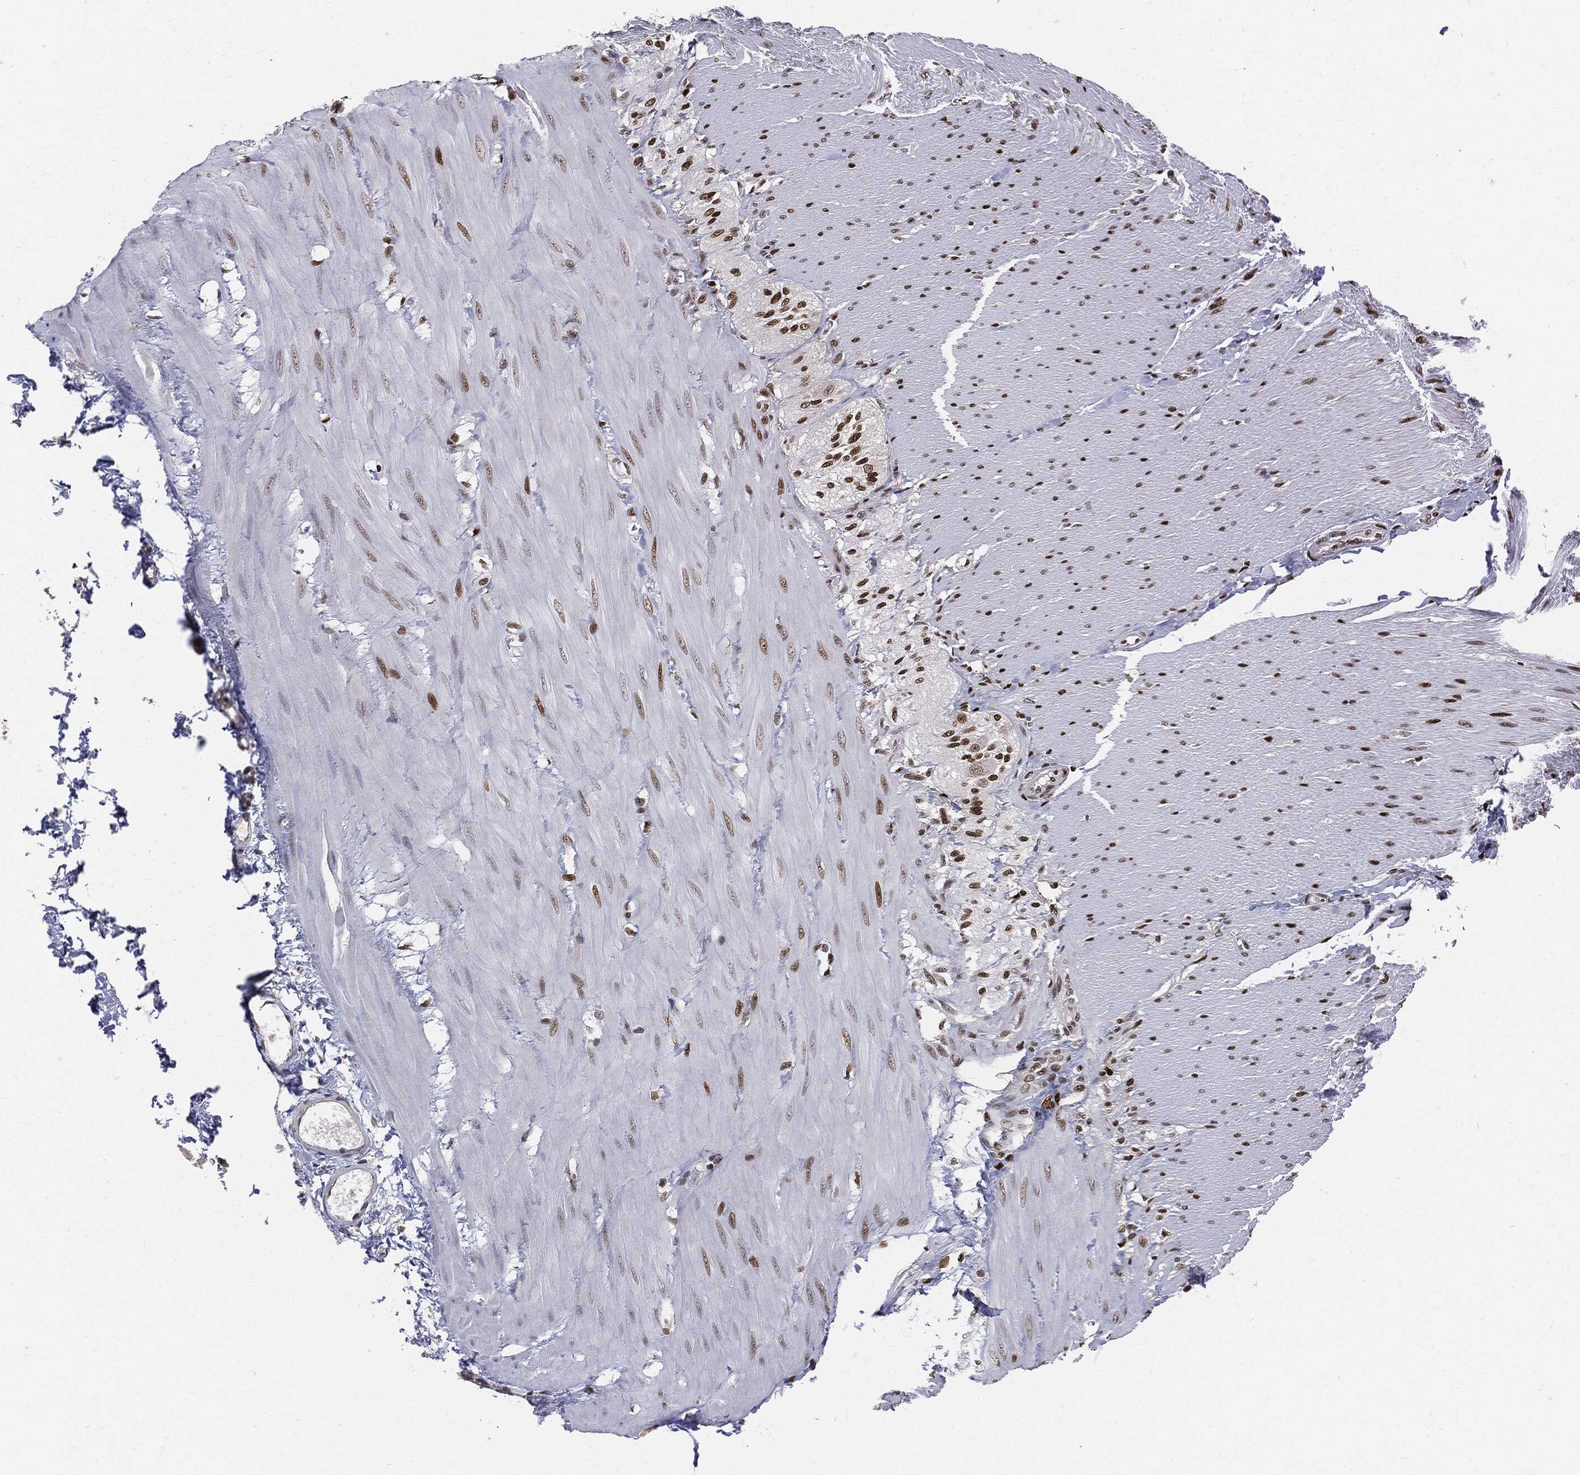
{"staining": {"intensity": "negative", "quantity": "none", "location": "none"}, "tissue": "soft tissue", "cell_type": "Fibroblasts", "image_type": "normal", "snomed": [{"axis": "morphology", "description": "Normal tissue, NOS"}, {"axis": "topography", "description": "Smooth muscle"}, {"axis": "topography", "description": "Duodenum"}, {"axis": "topography", "description": "Peripheral nerve tissue"}], "caption": "The immunohistochemistry (IHC) photomicrograph has no significant positivity in fibroblasts of soft tissue. (Stains: DAB (3,3'-diaminobenzidine) immunohistochemistry with hematoxylin counter stain, Microscopy: brightfield microscopy at high magnification).", "gene": "PCNA", "patient": {"sex": "female", "age": 61}}